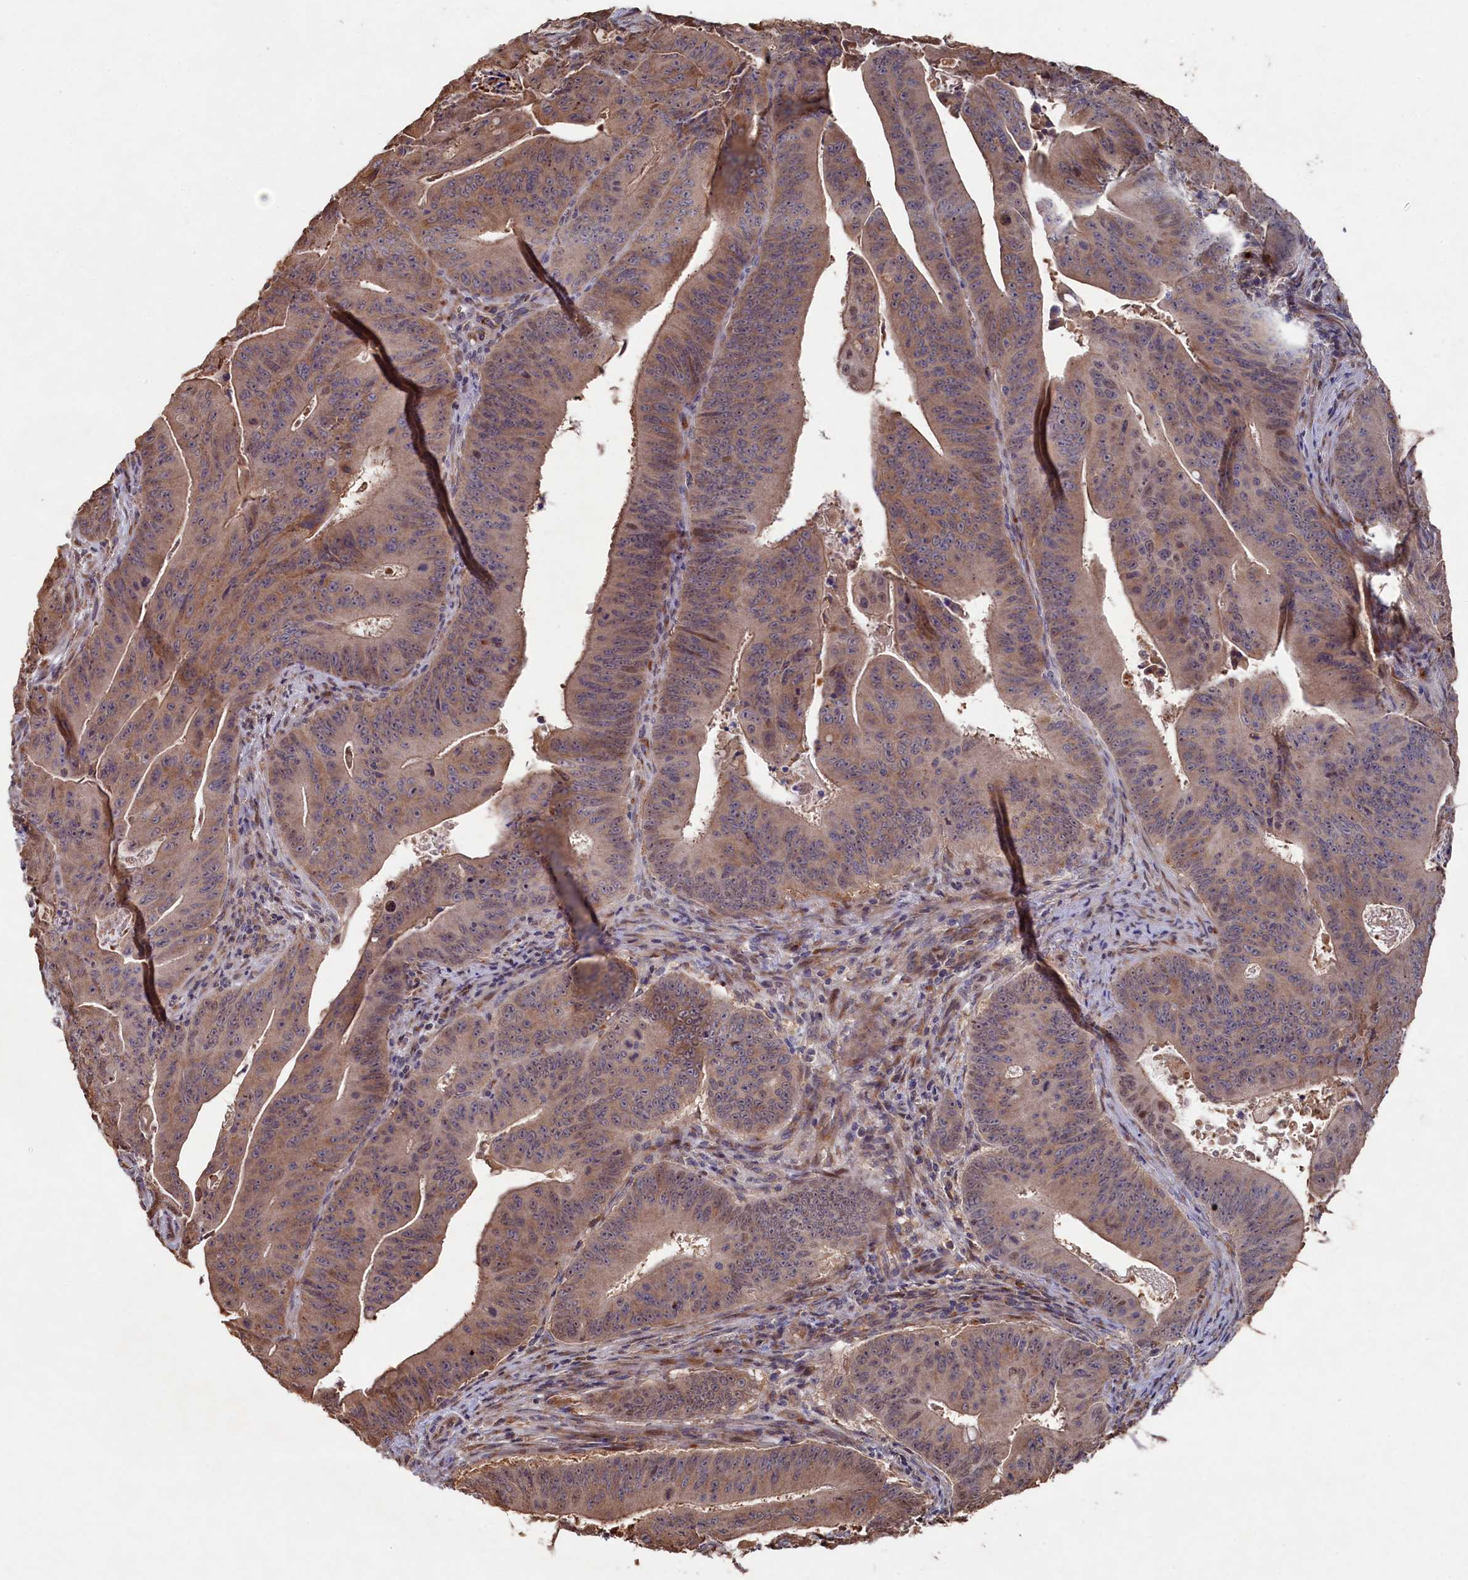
{"staining": {"intensity": "weak", "quantity": ">75%", "location": "cytoplasmic/membranous"}, "tissue": "colorectal cancer", "cell_type": "Tumor cells", "image_type": "cancer", "snomed": [{"axis": "morphology", "description": "Adenocarcinoma, NOS"}, {"axis": "topography", "description": "Rectum"}], "caption": "Brown immunohistochemical staining in human colorectal cancer (adenocarcinoma) demonstrates weak cytoplasmic/membranous expression in approximately >75% of tumor cells.", "gene": "NAA60", "patient": {"sex": "female", "age": 75}}